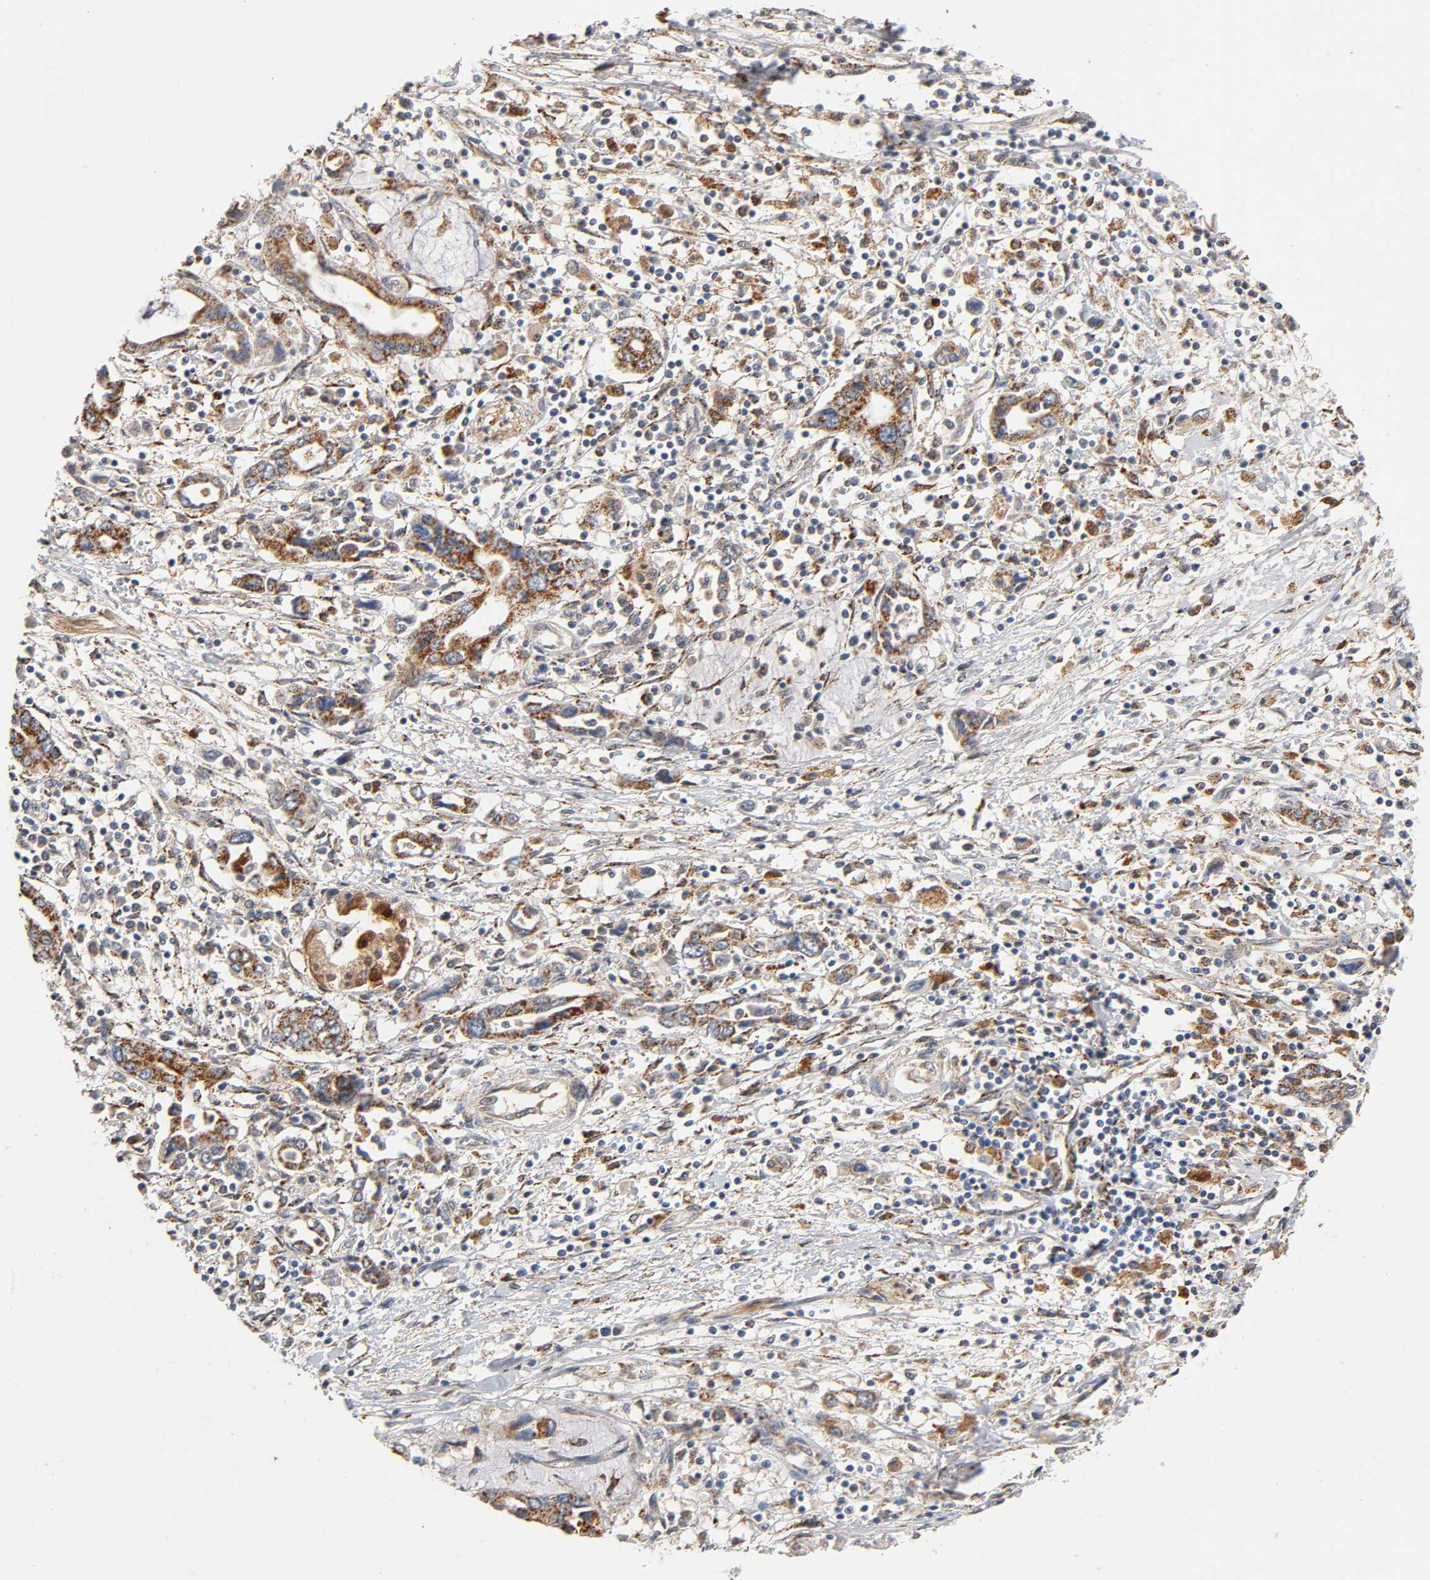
{"staining": {"intensity": "strong", "quantity": ">75%", "location": "cytoplasmic/membranous"}, "tissue": "pancreatic cancer", "cell_type": "Tumor cells", "image_type": "cancer", "snomed": [{"axis": "morphology", "description": "Adenocarcinoma, NOS"}, {"axis": "topography", "description": "Pancreas"}], "caption": "Tumor cells display high levels of strong cytoplasmic/membranous expression in approximately >75% of cells in pancreatic cancer.", "gene": "ISG15", "patient": {"sex": "female", "age": 57}}